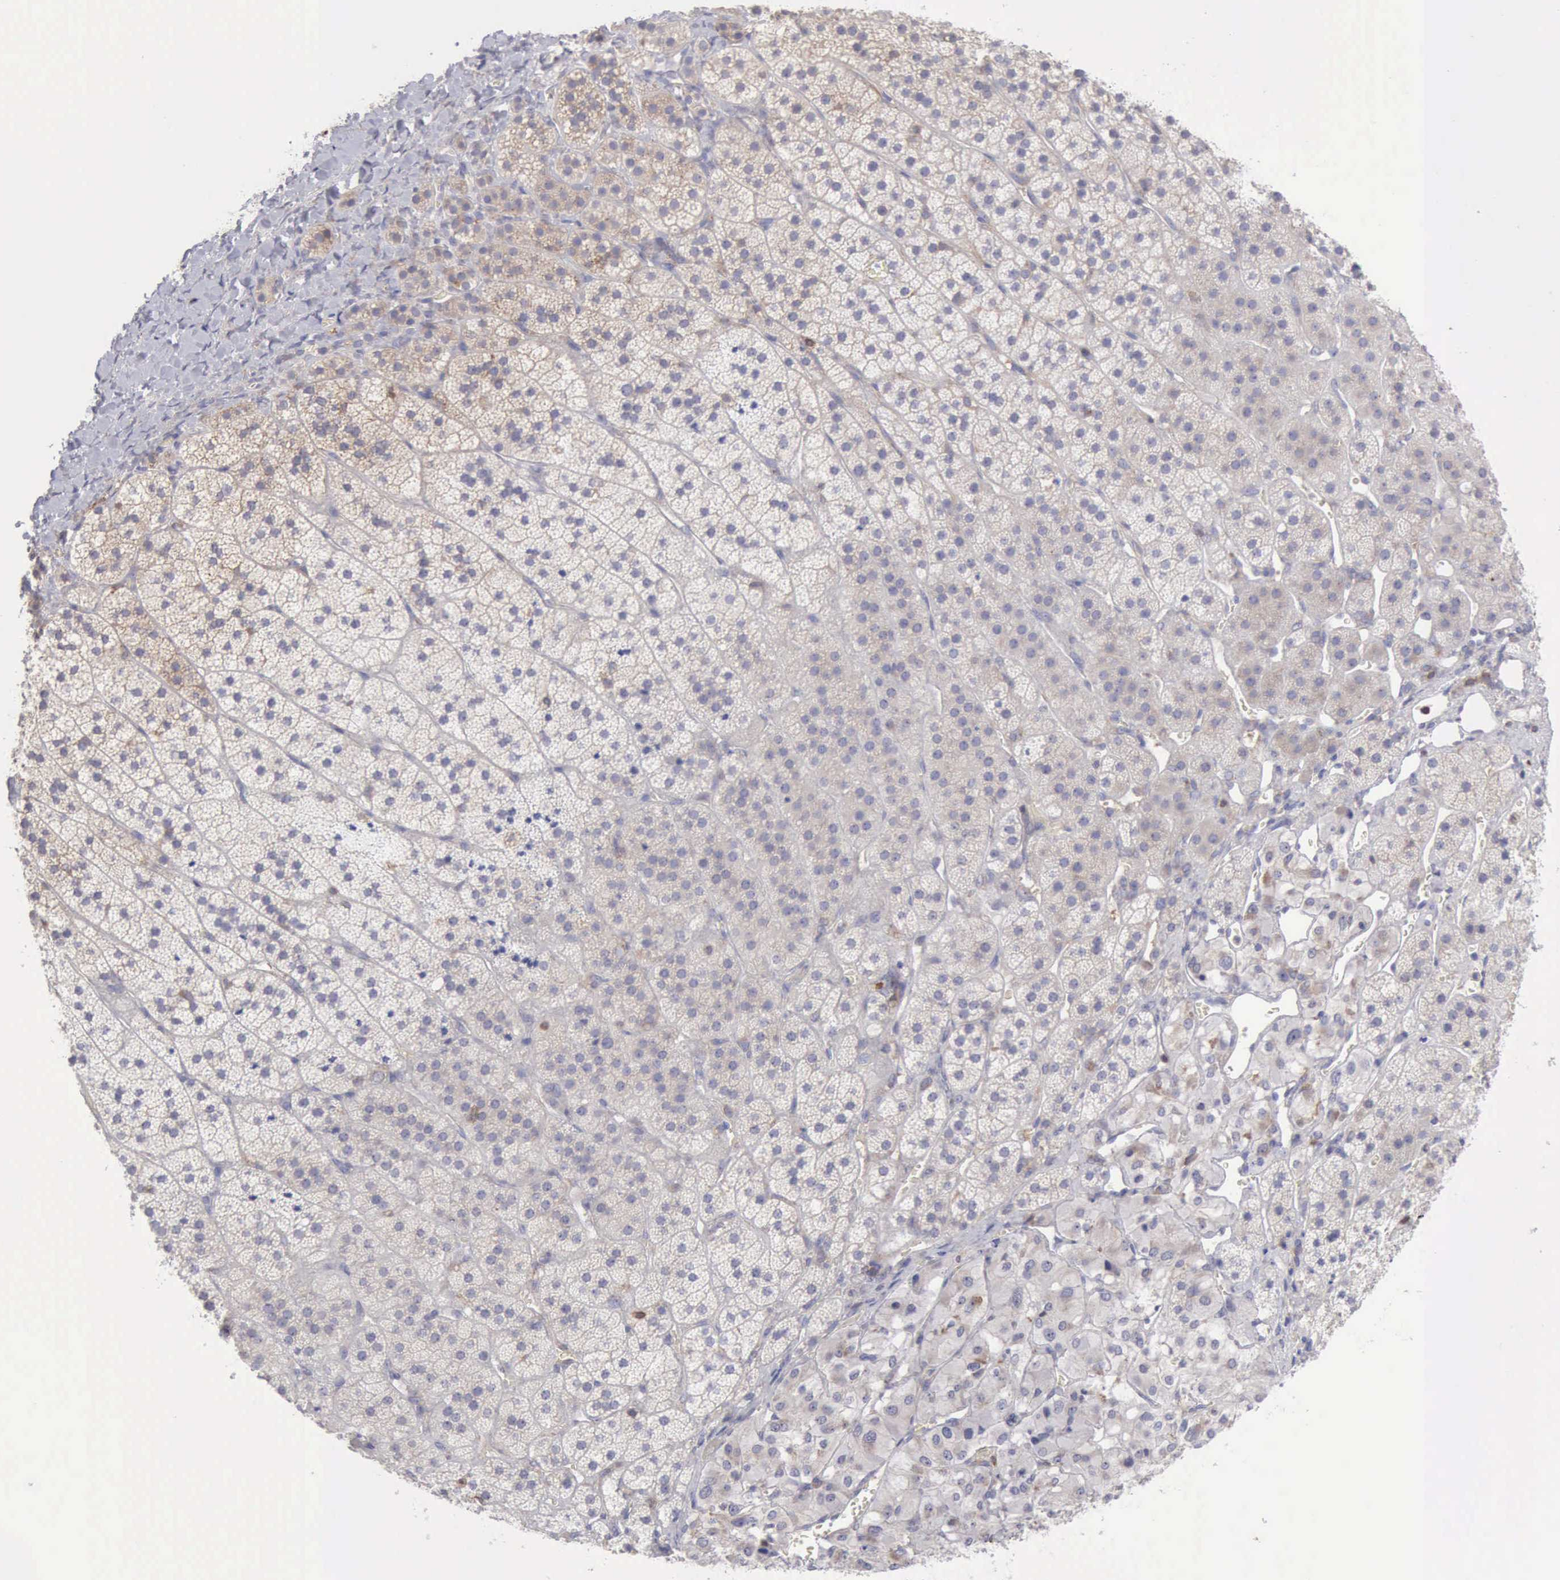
{"staining": {"intensity": "weak", "quantity": "<25%", "location": "cytoplasmic/membranous"}, "tissue": "adrenal gland", "cell_type": "Glandular cells", "image_type": "normal", "snomed": [{"axis": "morphology", "description": "Normal tissue, NOS"}, {"axis": "topography", "description": "Adrenal gland"}], "caption": "This histopathology image is of normal adrenal gland stained with immunohistochemistry (IHC) to label a protein in brown with the nuclei are counter-stained blue. There is no expression in glandular cells.", "gene": "SASH3", "patient": {"sex": "female", "age": 44}}